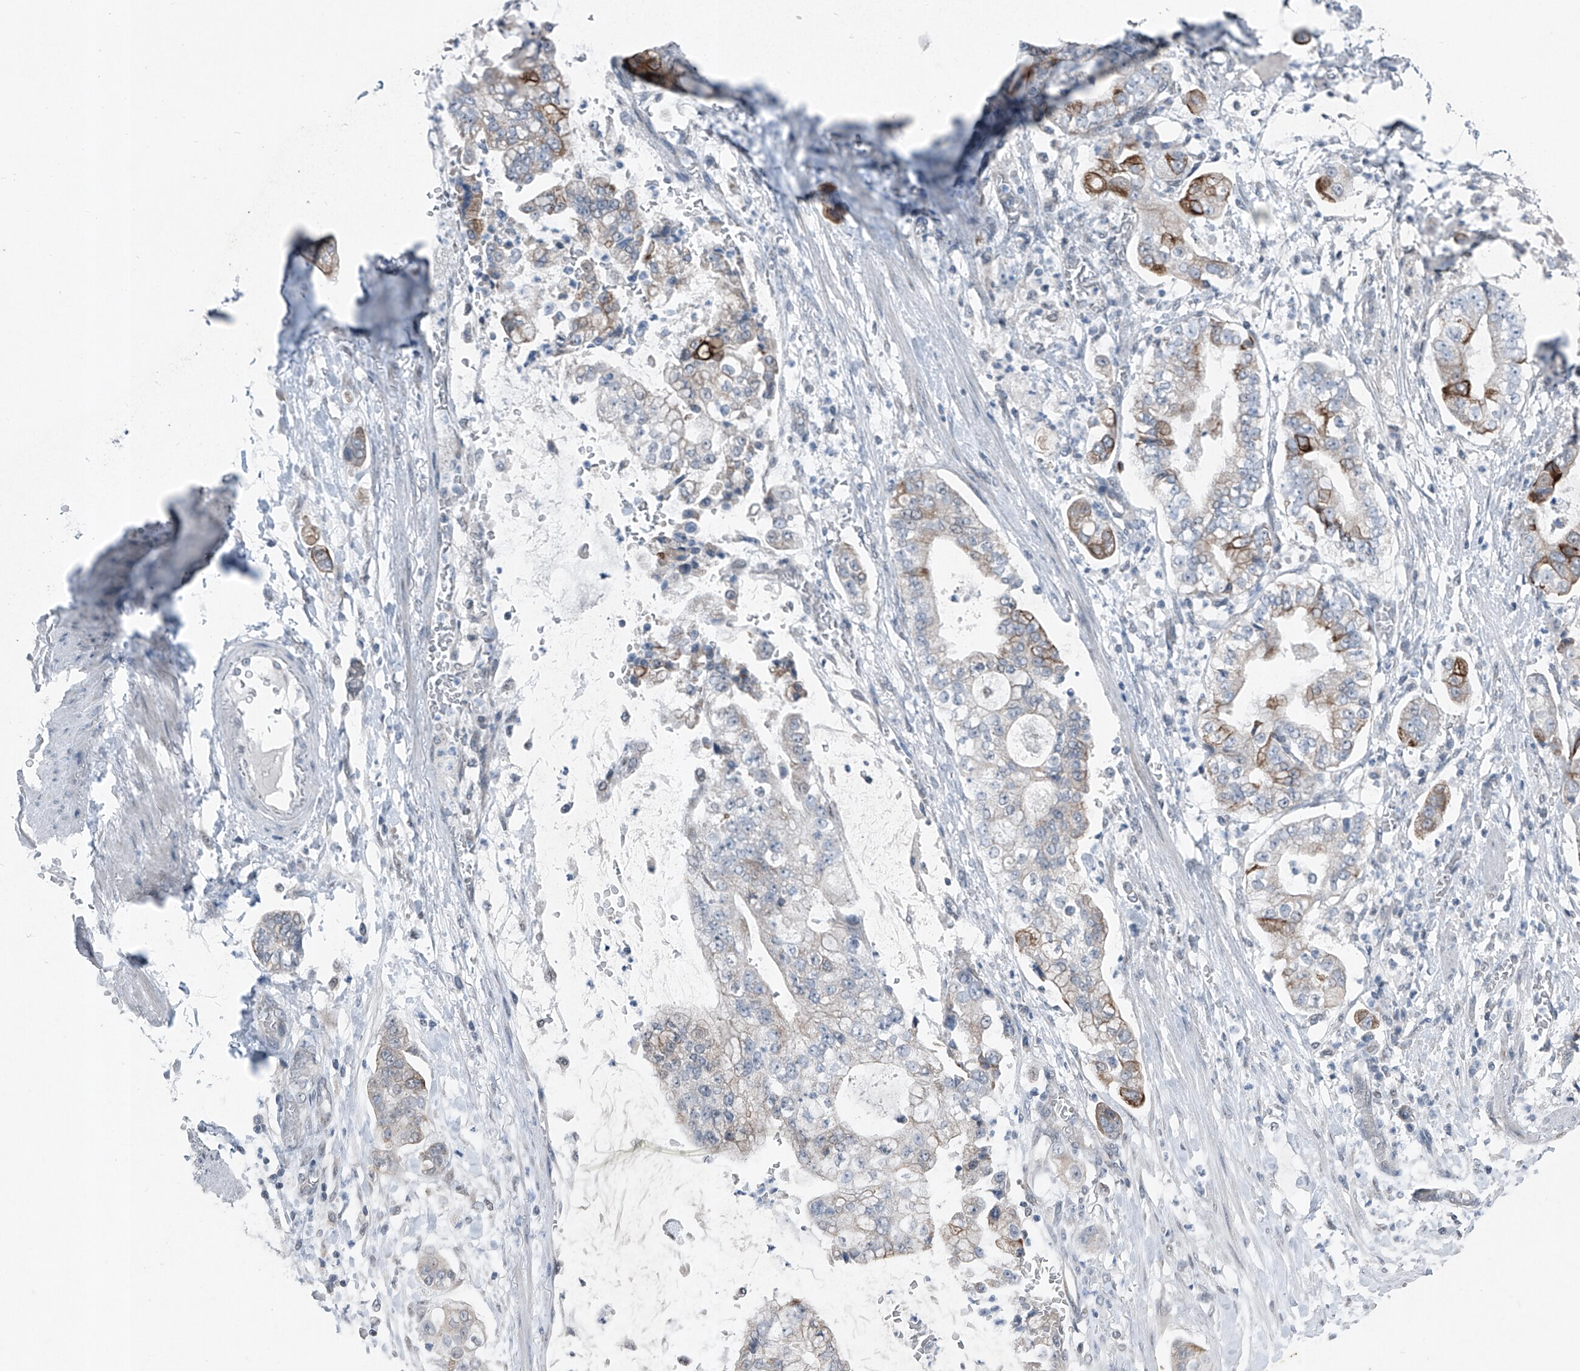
{"staining": {"intensity": "strong", "quantity": "25%-75%", "location": "cytoplasmic/membranous"}, "tissue": "stomach cancer", "cell_type": "Tumor cells", "image_type": "cancer", "snomed": [{"axis": "morphology", "description": "Adenocarcinoma, NOS"}, {"axis": "topography", "description": "Stomach"}], "caption": "Immunohistochemical staining of adenocarcinoma (stomach) exhibits strong cytoplasmic/membranous protein positivity in approximately 25%-75% of tumor cells.", "gene": "DYRK1B", "patient": {"sex": "male", "age": 76}}